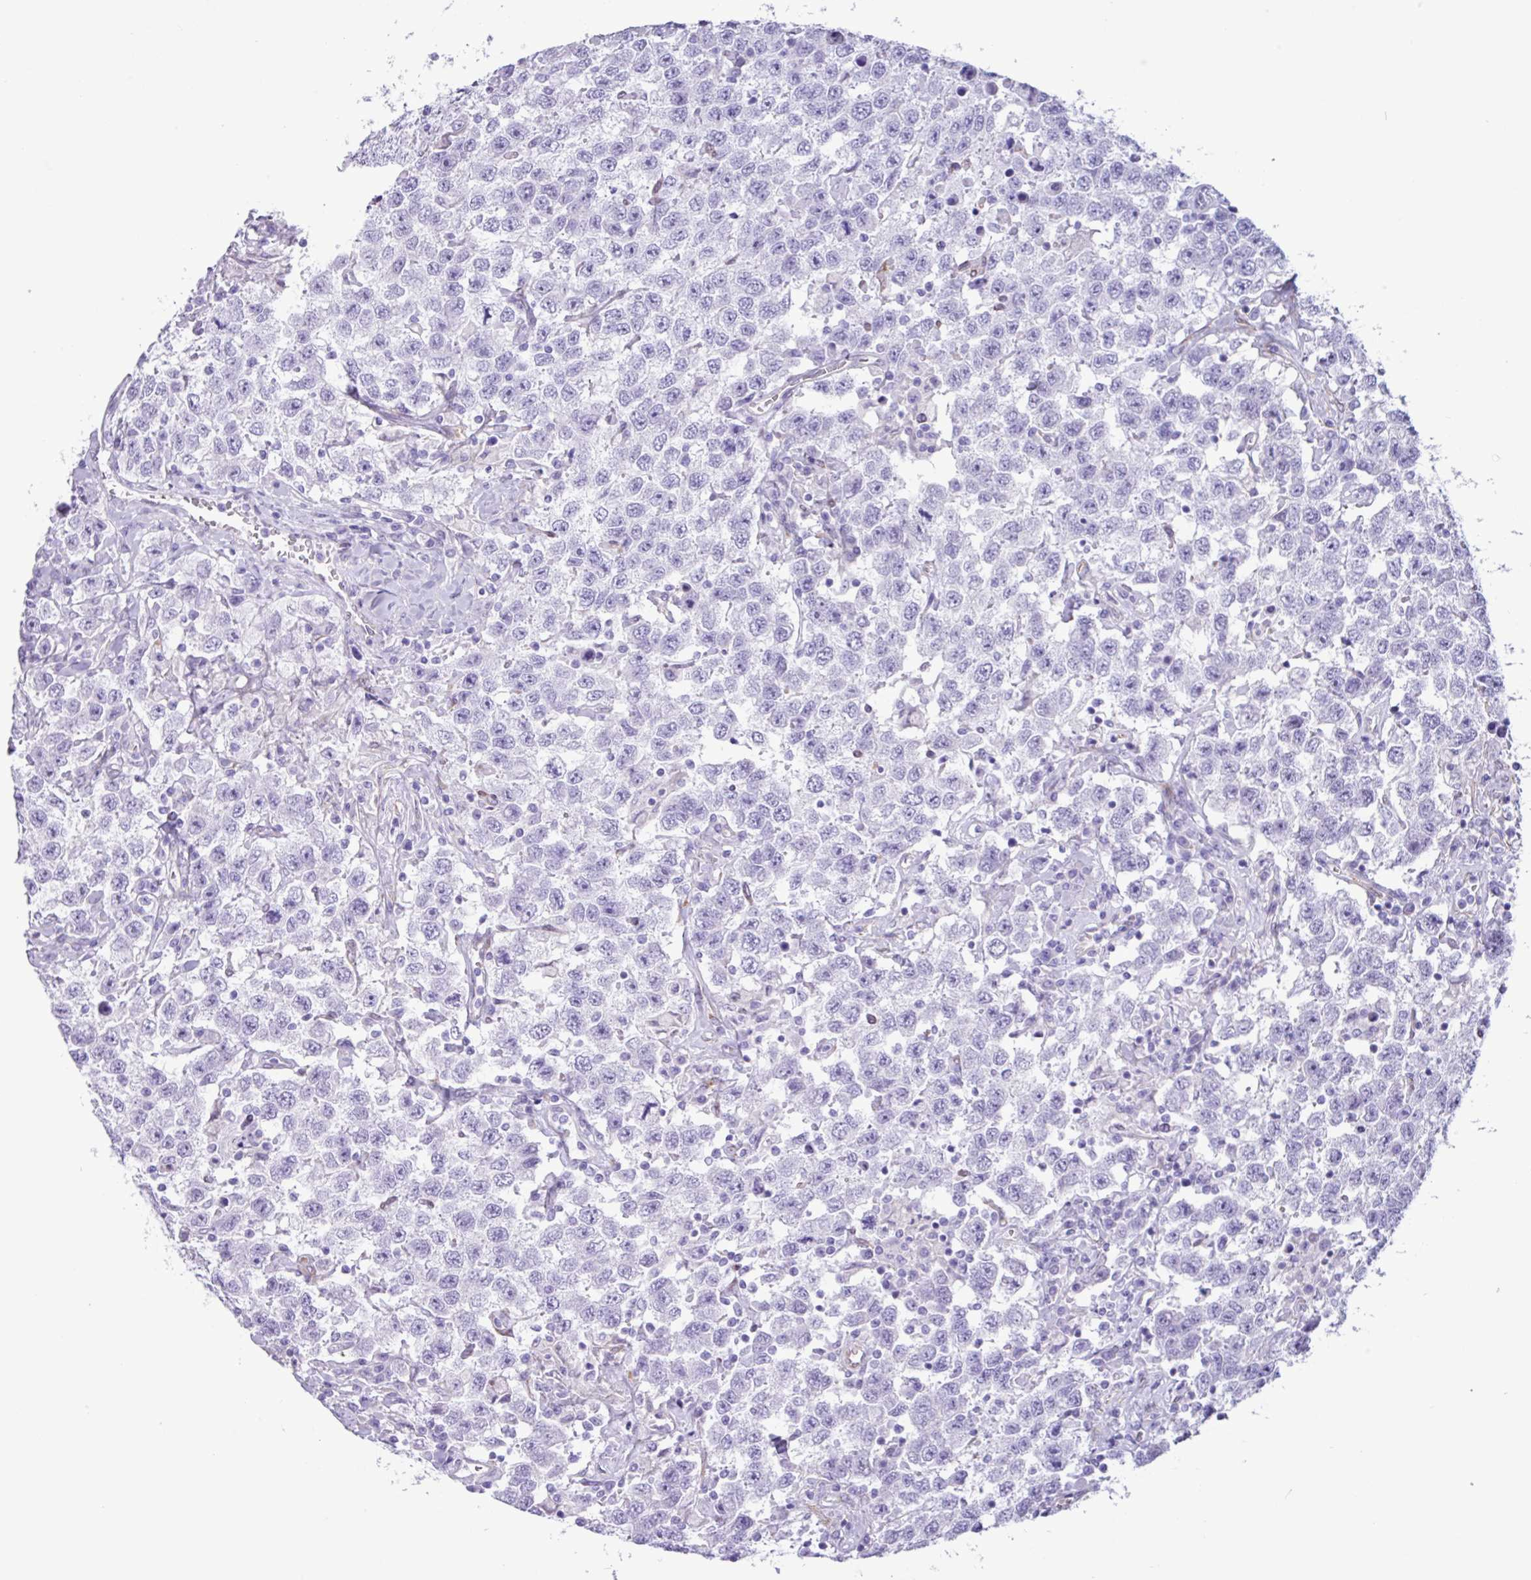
{"staining": {"intensity": "negative", "quantity": "none", "location": "none"}, "tissue": "testis cancer", "cell_type": "Tumor cells", "image_type": "cancer", "snomed": [{"axis": "morphology", "description": "Seminoma, NOS"}, {"axis": "topography", "description": "Testis"}], "caption": "The micrograph demonstrates no staining of tumor cells in testis seminoma.", "gene": "SLC38A1", "patient": {"sex": "male", "age": 41}}